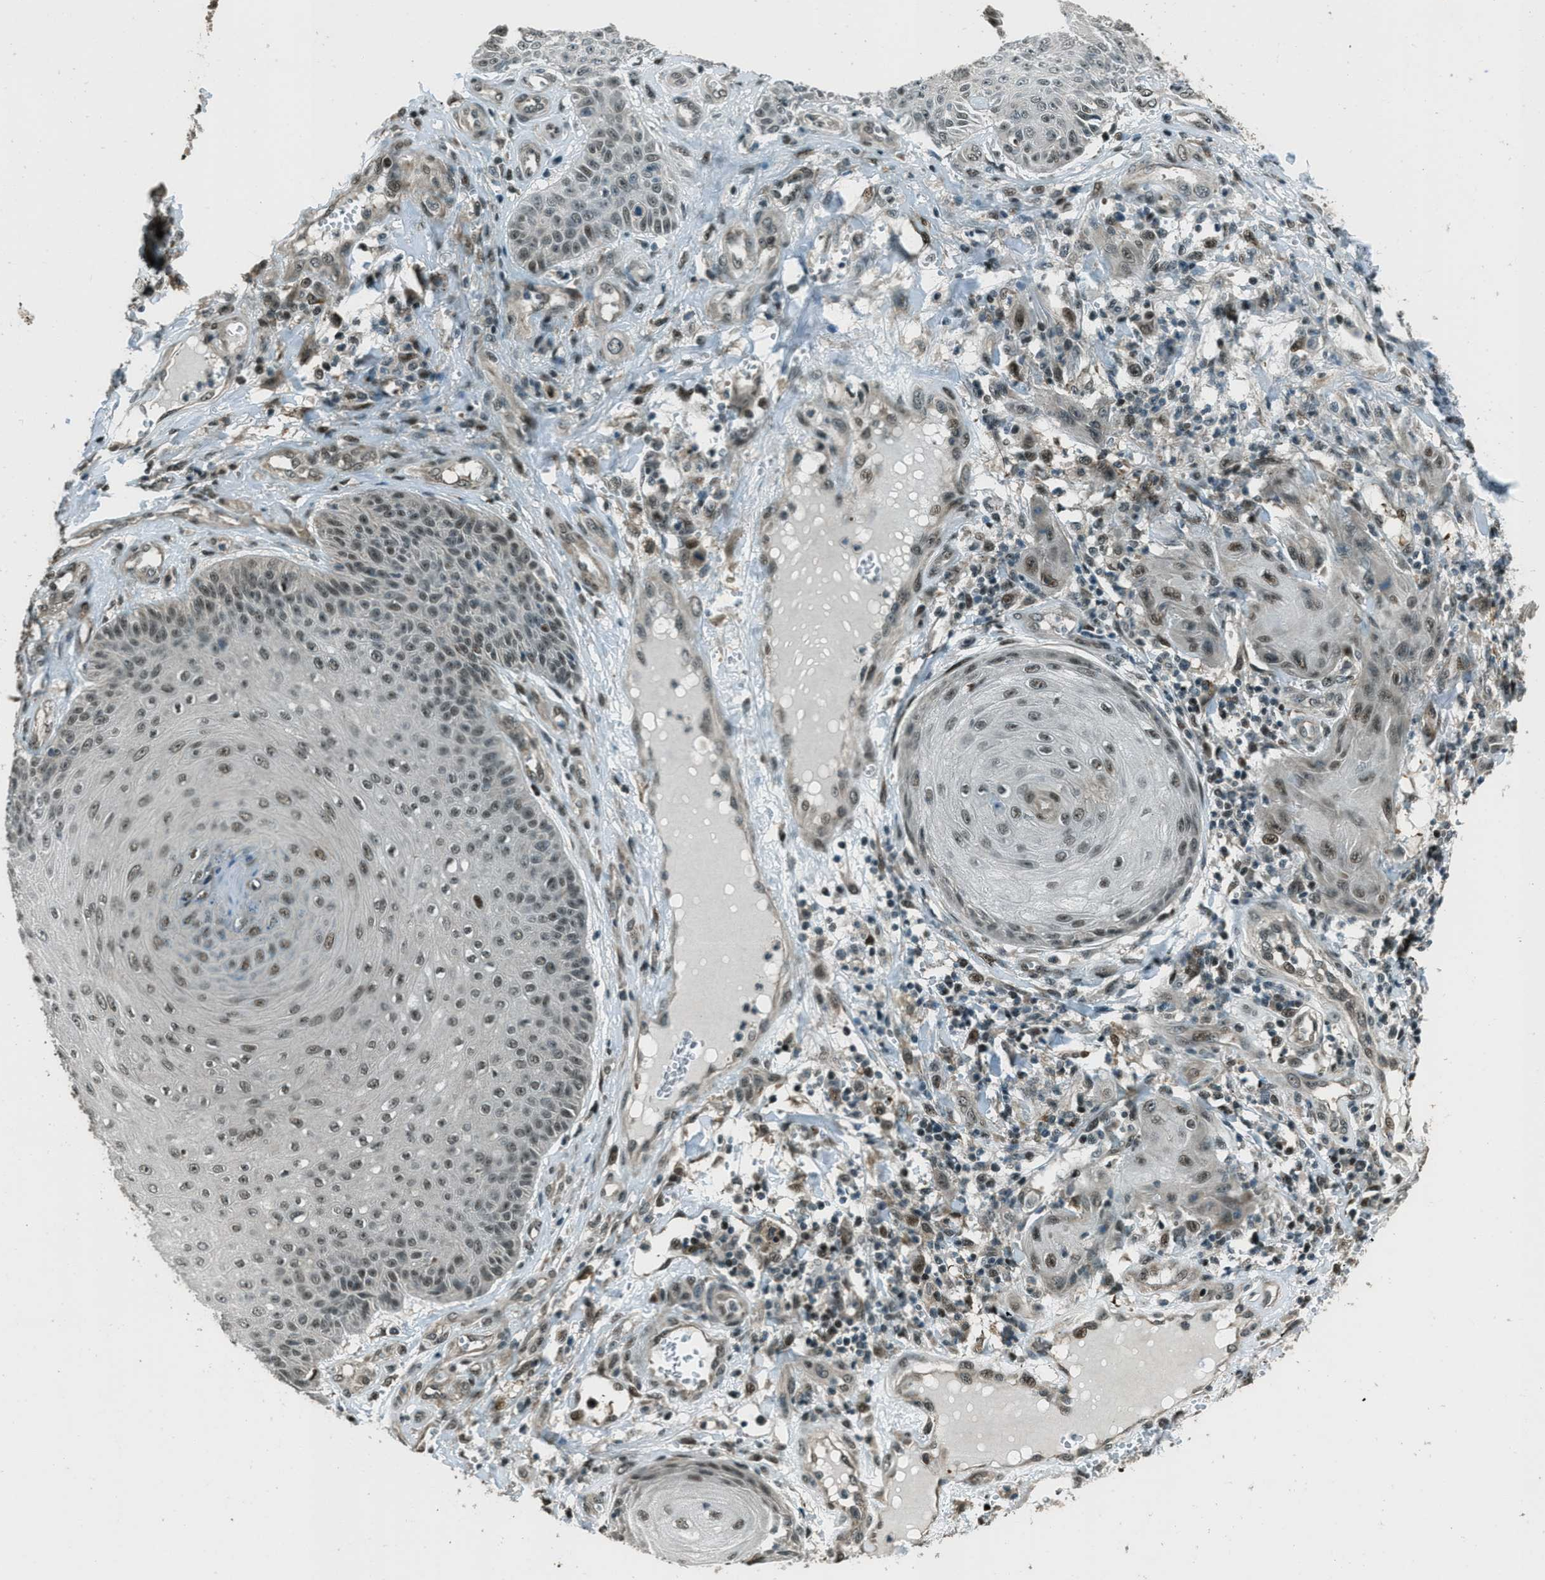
{"staining": {"intensity": "weak", "quantity": "25%-75%", "location": "nuclear"}, "tissue": "skin cancer", "cell_type": "Tumor cells", "image_type": "cancer", "snomed": [{"axis": "morphology", "description": "Squamous cell carcinoma, NOS"}, {"axis": "topography", "description": "Skin"}], "caption": "A brown stain highlights weak nuclear positivity of a protein in skin squamous cell carcinoma tumor cells.", "gene": "TARDBP", "patient": {"sex": "male", "age": 74}}